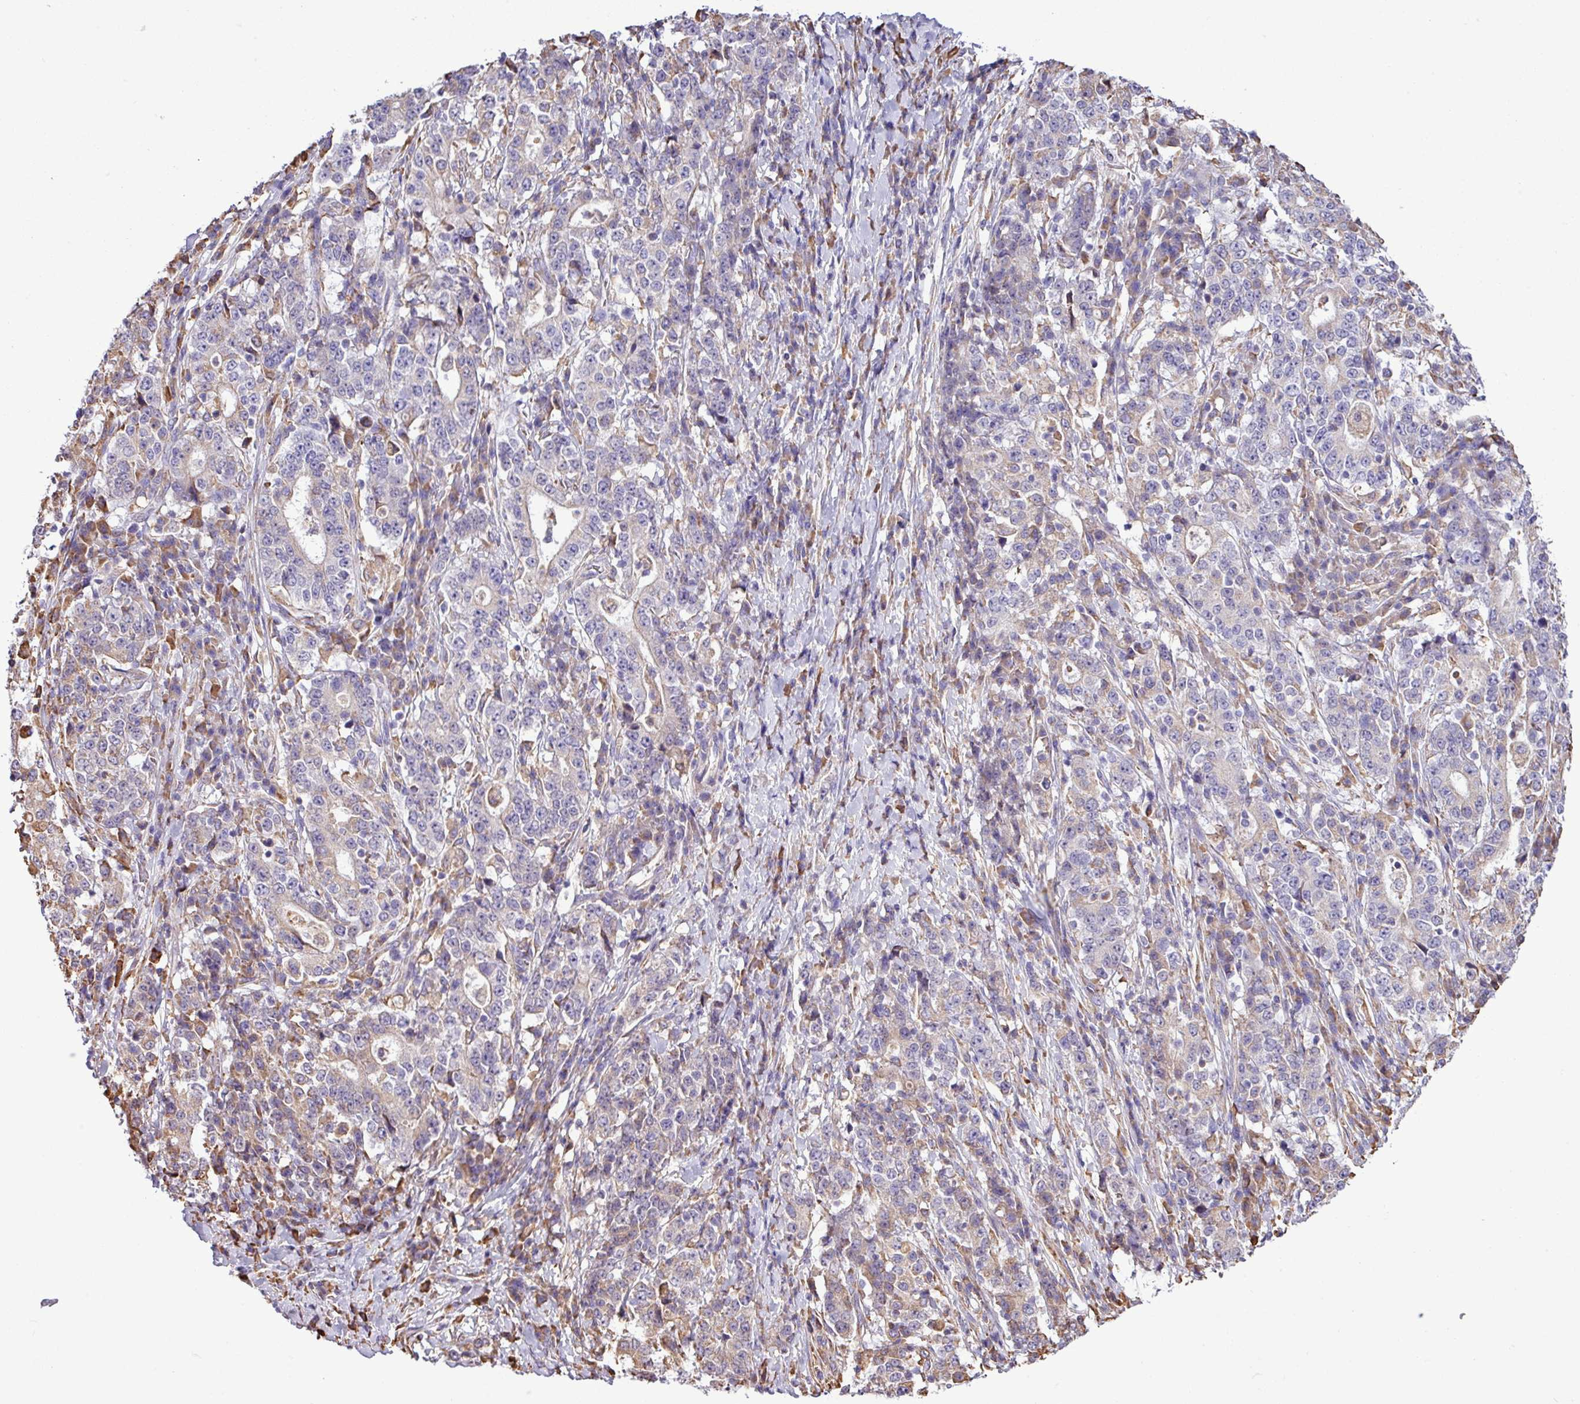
{"staining": {"intensity": "negative", "quantity": "none", "location": "none"}, "tissue": "stomach cancer", "cell_type": "Tumor cells", "image_type": "cancer", "snomed": [{"axis": "morphology", "description": "Normal tissue, NOS"}, {"axis": "morphology", "description": "Adenocarcinoma, NOS"}, {"axis": "topography", "description": "Stomach, upper"}, {"axis": "topography", "description": "Stomach"}], "caption": "Immunohistochemistry of stomach adenocarcinoma shows no expression in tumor cells. The staining was performed using DAB (3,3'-diaminobenzidine) to visualize the protein expression in brown, while the nuclei were stained in blue with hematoxylin (Magnification: 20x).", "gene": "ZSCAN5A", "patient": {"sex": "male", "age": 59}}